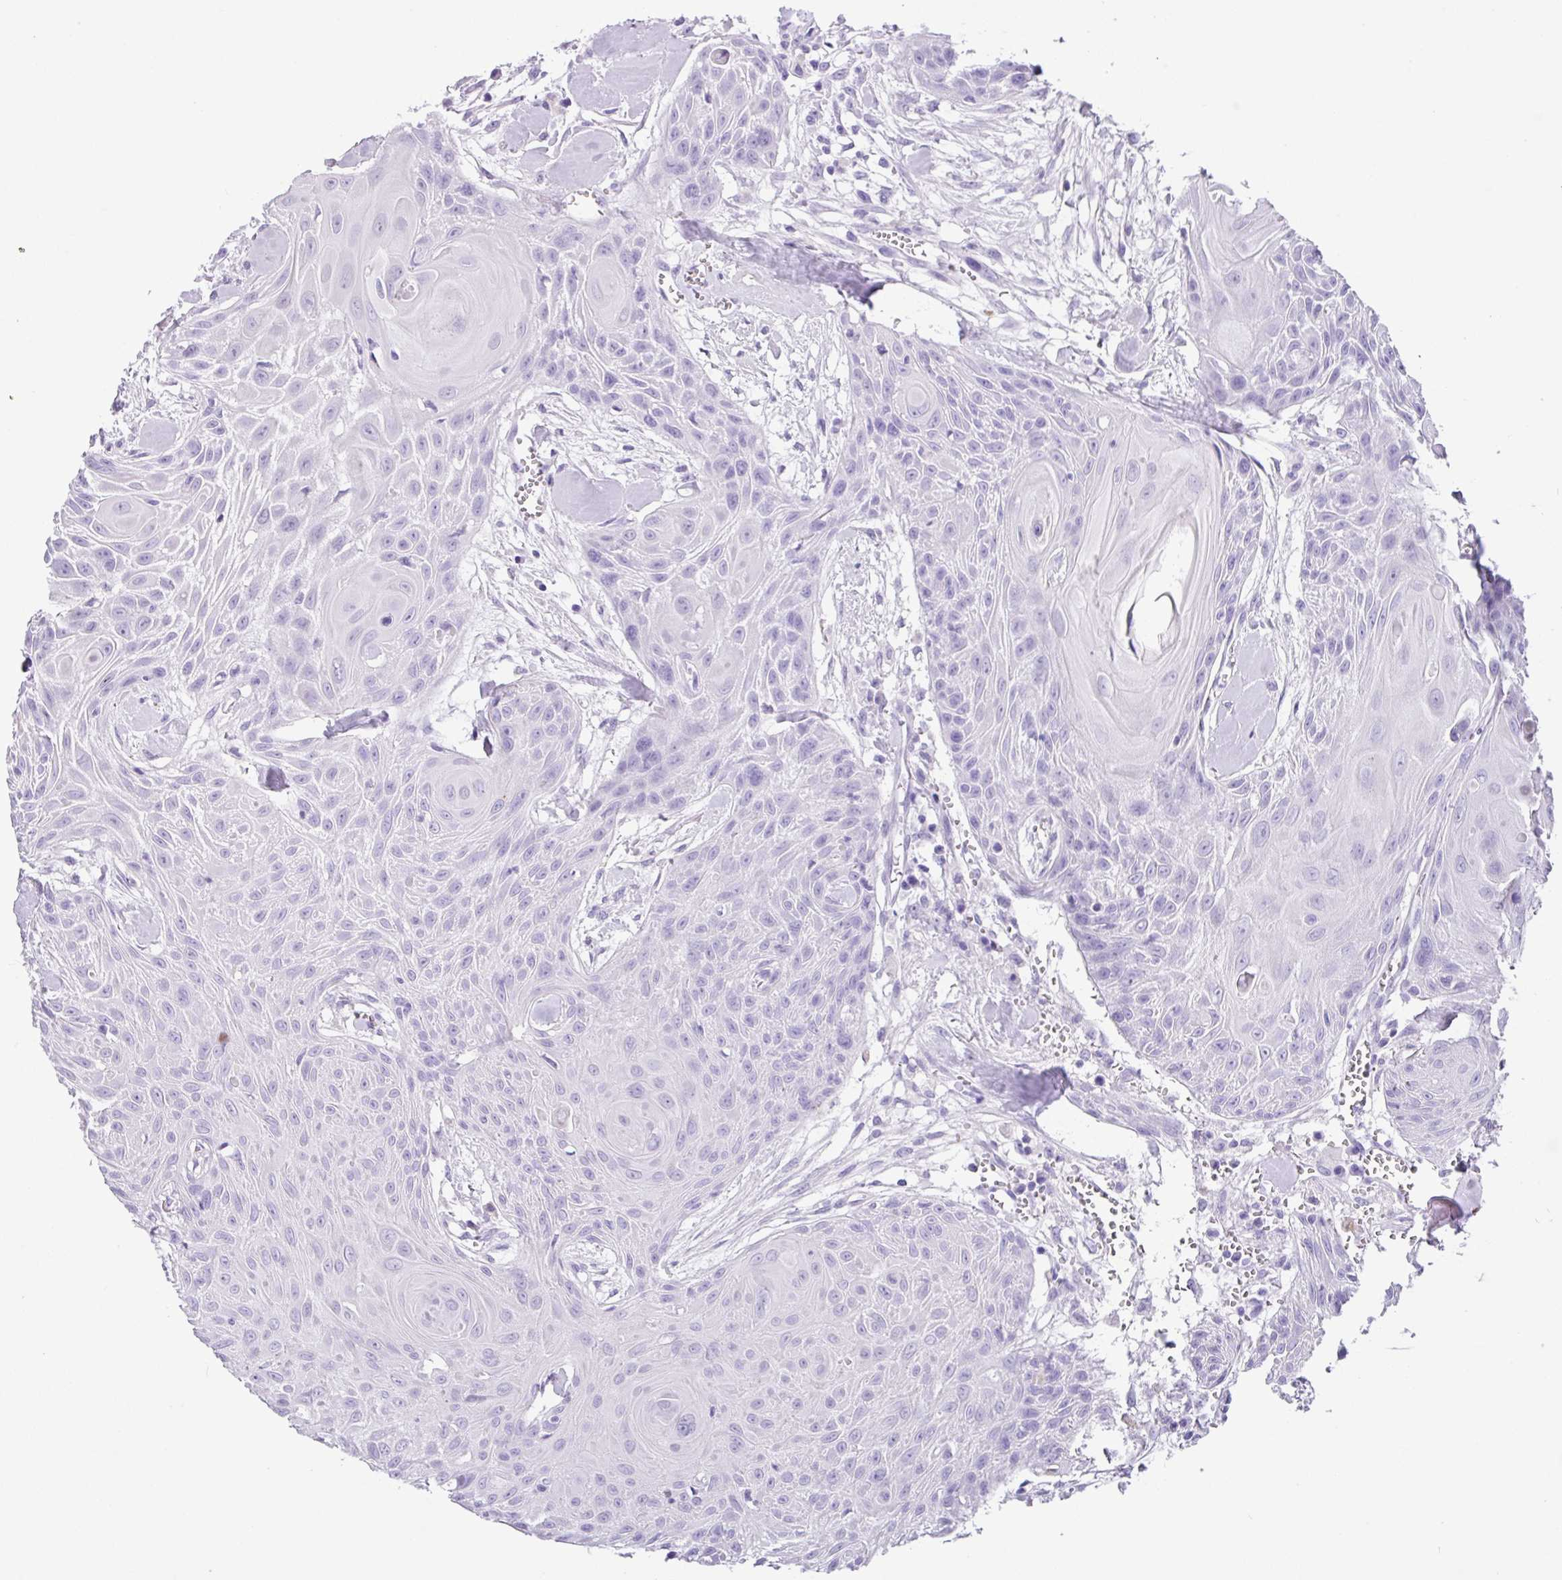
{"staining": {"intensity": "negative", "quantity": "none", "location": "none"}, "tissue": "head and neck cancer", "cell_type": "Tumor cells", "image_type": "cancer", "snomed": [{"axis": "morphology", "description": "Squamous cell carcinoma, NOS"}, {"axis": "topography", "description": "Lymph node"}, {"axis": "topography", "description": "Salivary gland"}, {"axis": "topography", "description": "Head-Neck"}], "caption": "IHC of squamous cell carcinoma (head and neck) shows no staining in tumor cells.", "gene": "ZG16", "patient": {"sex": "female", "age": 74}}